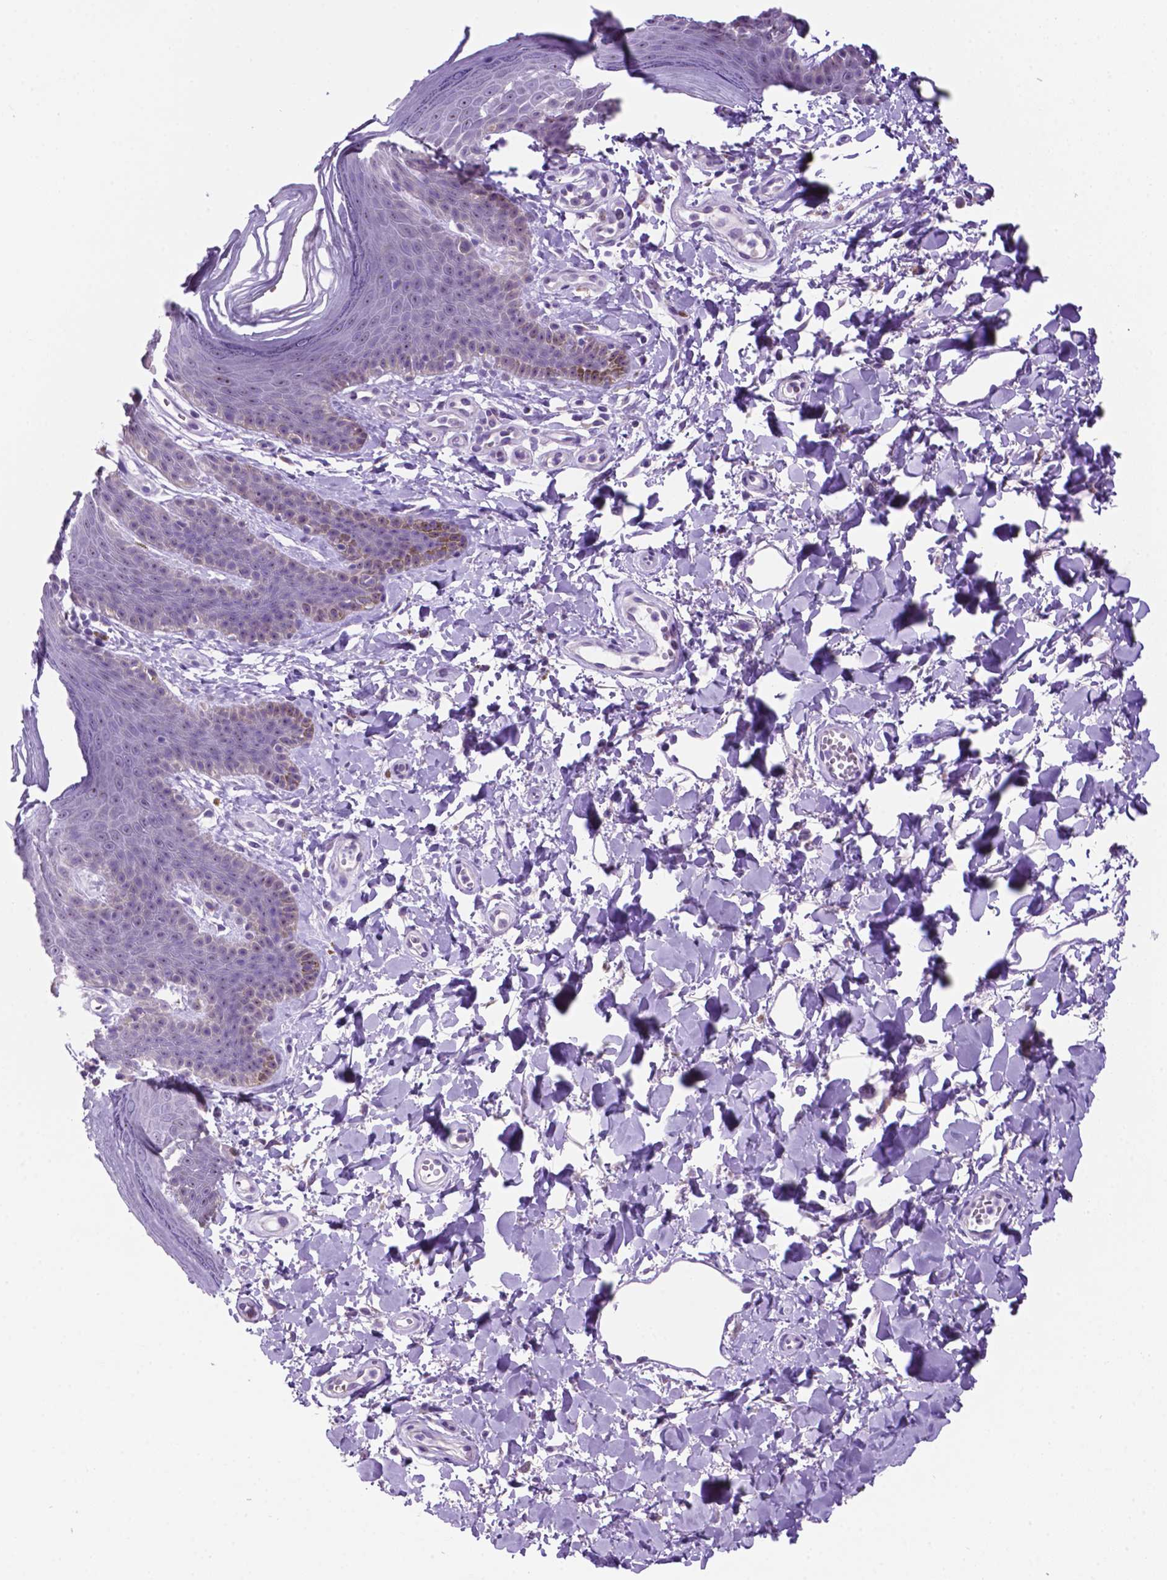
{"staining": {"intensity": "weak", "quantity": "25%-75%", "location": "nuclear"}, "tissue": "skin", "cell_type": "Epidermal cells", "image_type": "normal", "snomed": [{"axis": "morphology", "description": "Normal tissue, NOS"}, {"axis": "topography", "description": "Anal"}], "caption": "Skin stained for a protein (brown) exhibits weak nuclear positive staining in about 25%-75% of epidermal cells.", "gene": "SPDYA", "patient": {"sex": "male", "age": 53}}